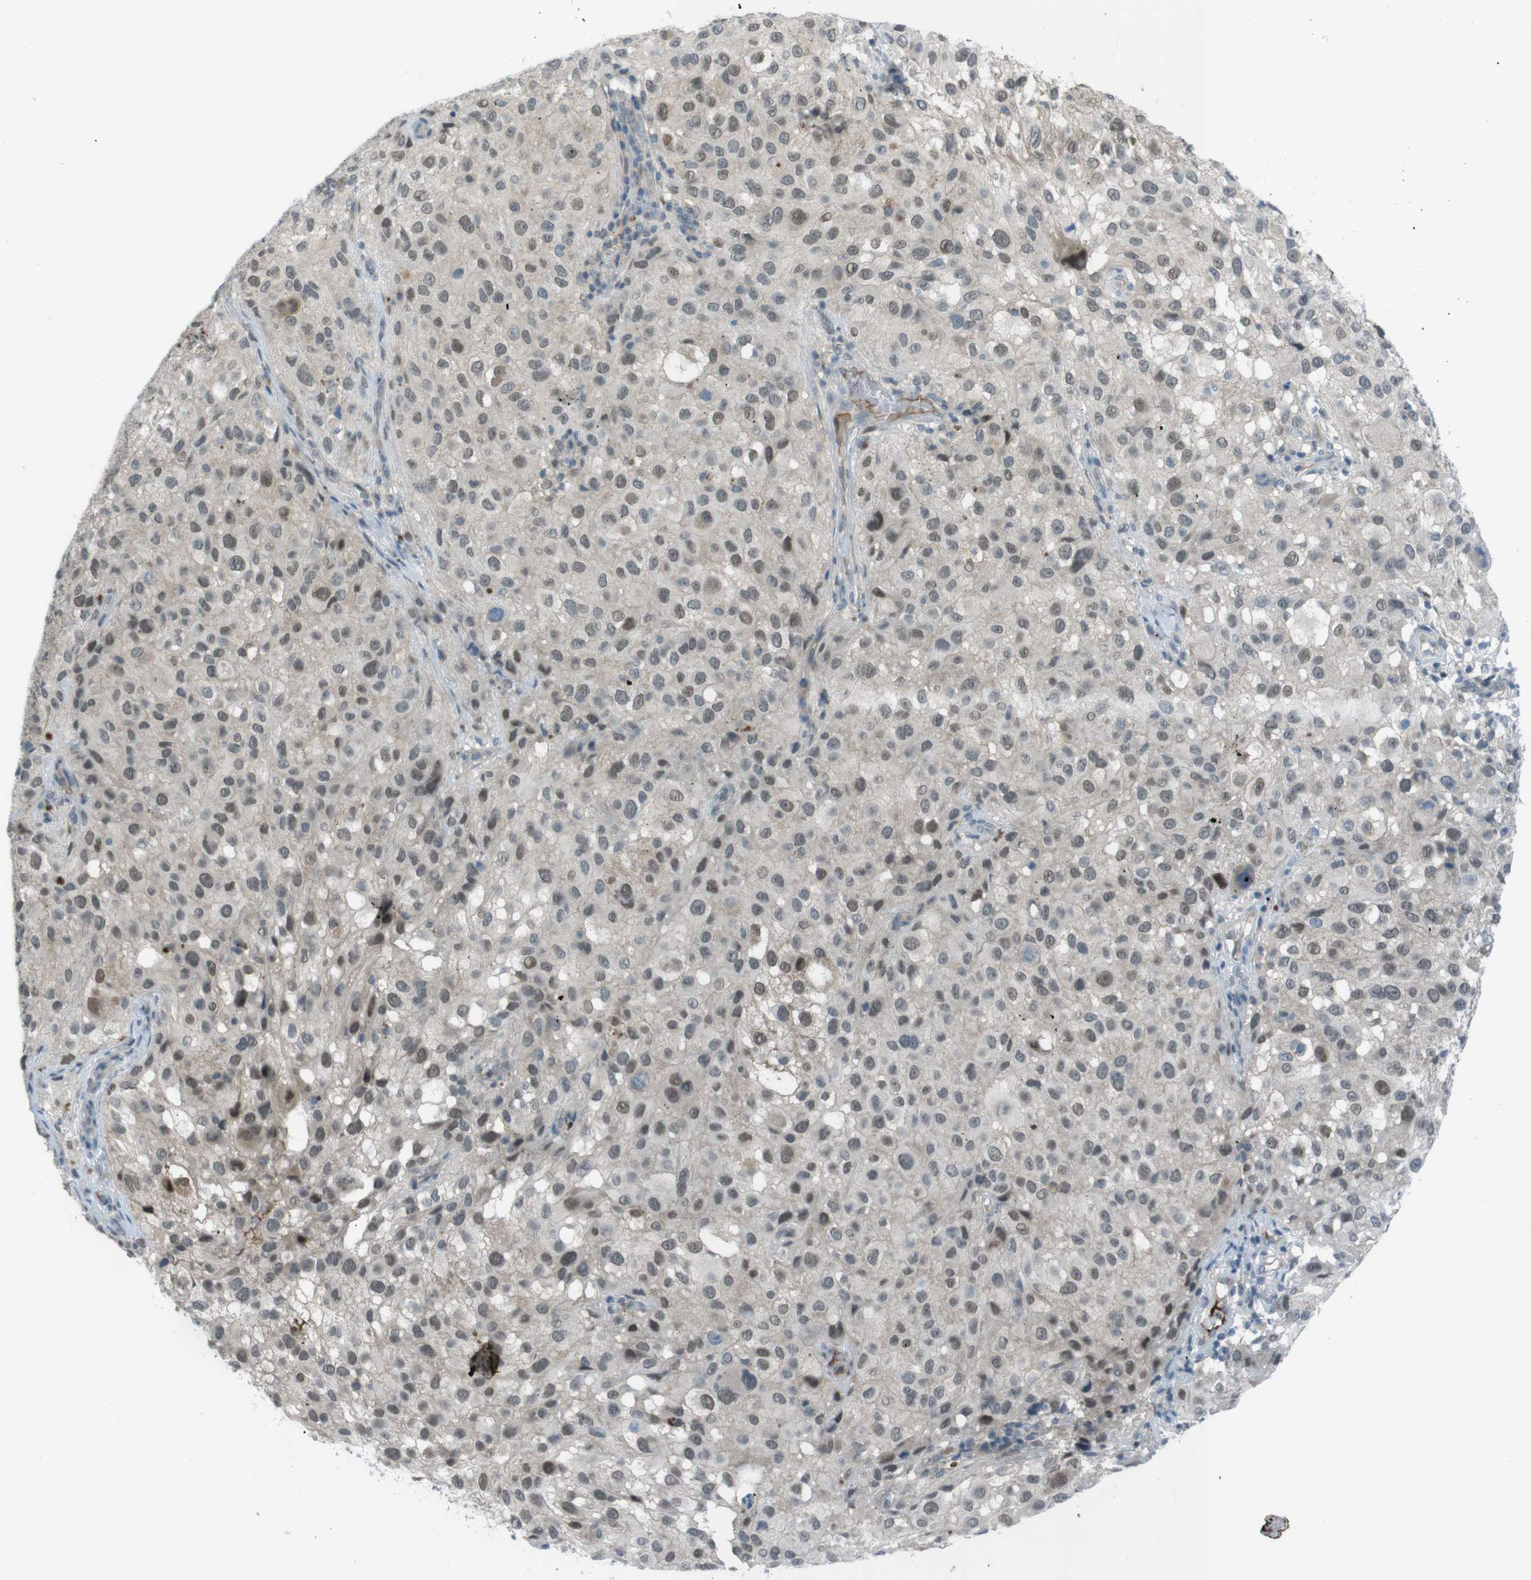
{"staining": {"intensity": "weak", "quantity": ">75%", "location": "nuclear"}, "tissue": "melanoma", "cell_type": "Tumor cells", "image_type": "cancer", "snomed": [{"axis": "morphology", "description": "Necrosis, NOS"}, {"axis": "morphology", "description": "Malignant melanoma, NOS"}, {"axis": "topography", "description": "Skin"}], "caption": "Malignant melanoma stained with immunohistochemistry shows weak nuclear positivity in about >75% of tumor cells. Ihc stains the protein of interest in brown and the nuclei are stained blue.", "gene": "ZDHHC20", "patient": {"sex": "female", "age": 87}}